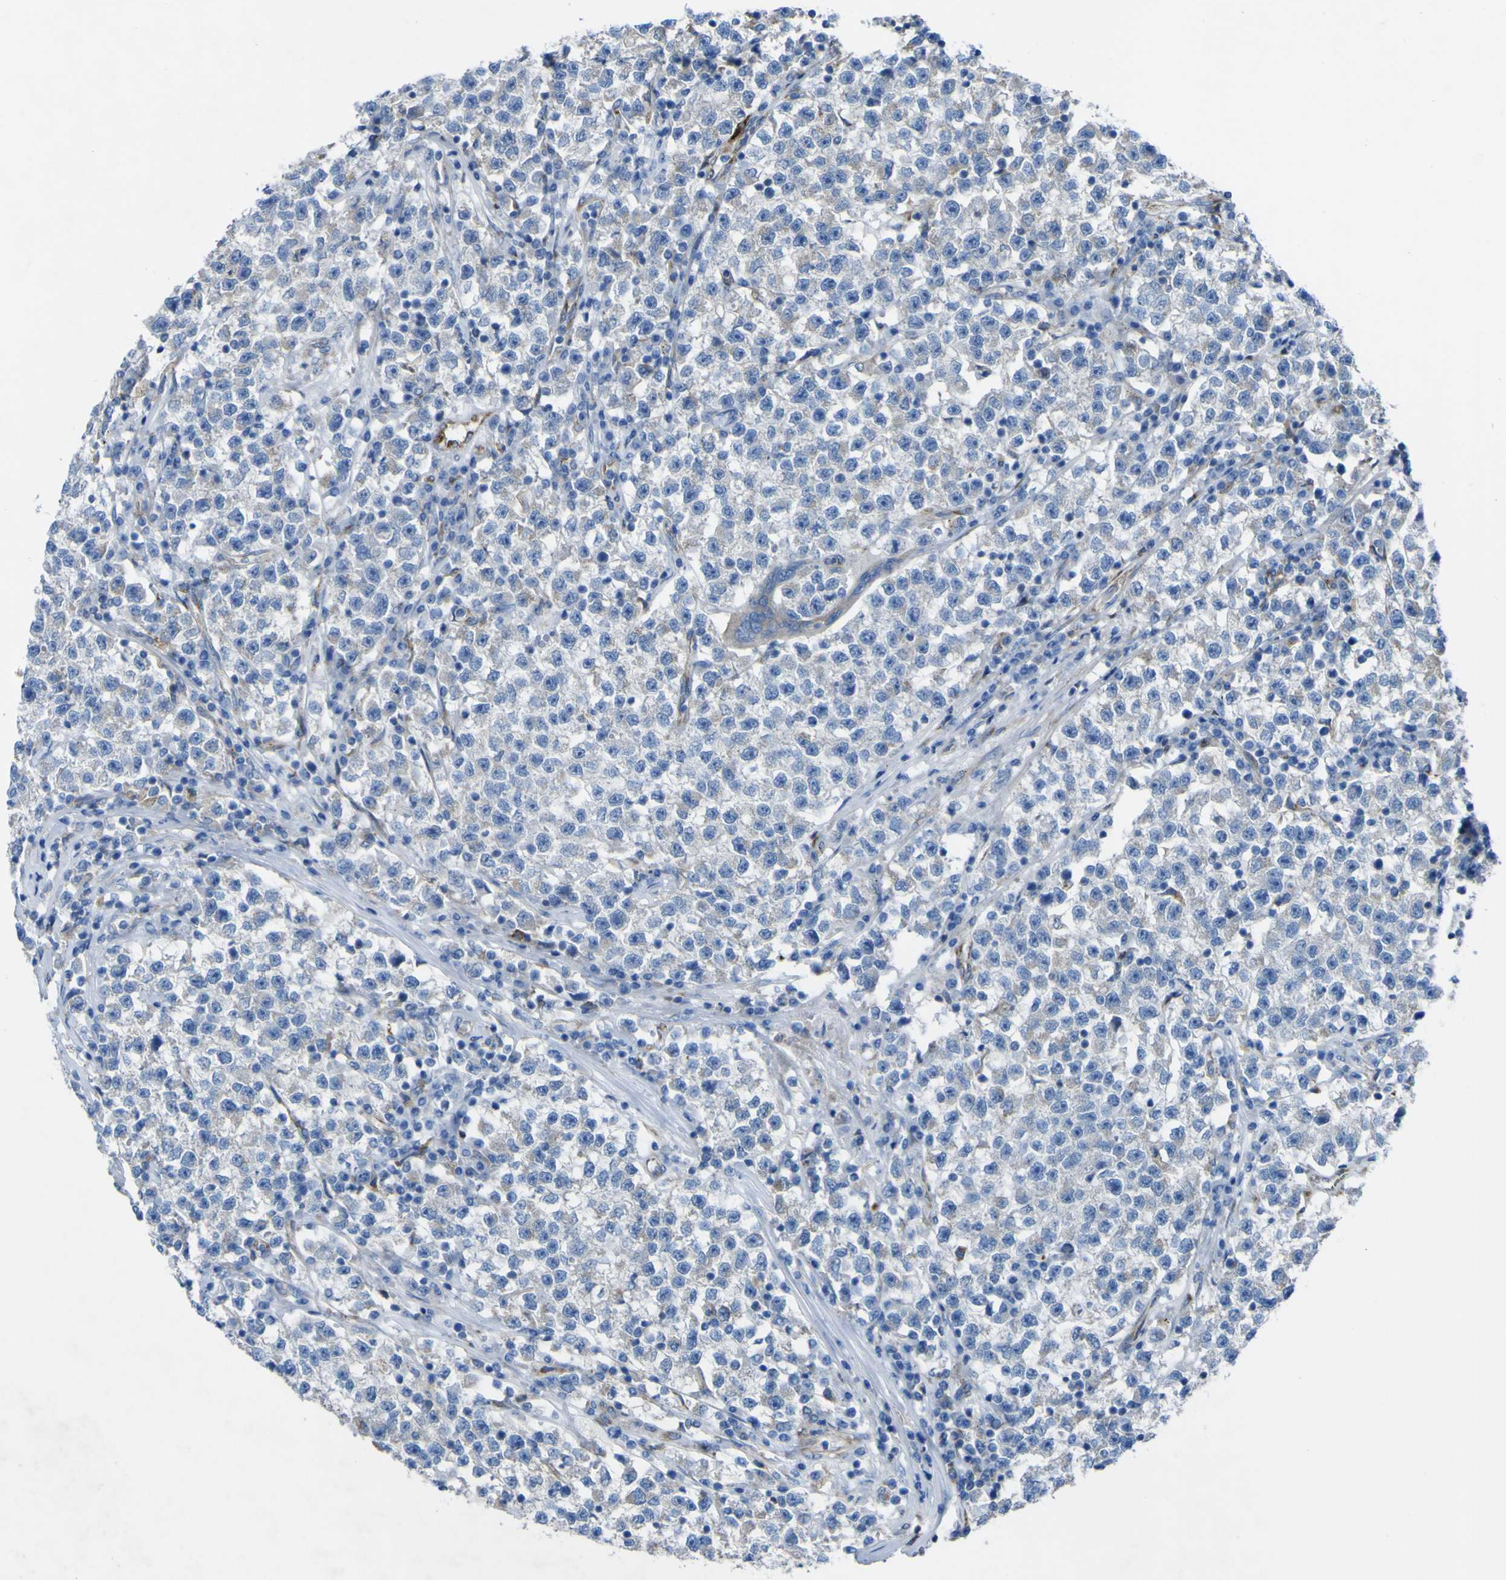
{"staining": {"intensity": "negative", "quantity": "none", "location": "none"}, "tissue": "testis cancer", "cell_type": "Tumor cells", "image_type": "cancer", "snomed": [{"axis": "morphology", "description": "Seminoma, NOS"}, {"axis": "topography", "description": "Testis"}], "caption": "The image shows no significant expression in tumor cells of testis cancer. (DAB IHC with hematoxylin counter stain).", "gene": "CST3", "patient": {"sex": "male", "age": 22}}